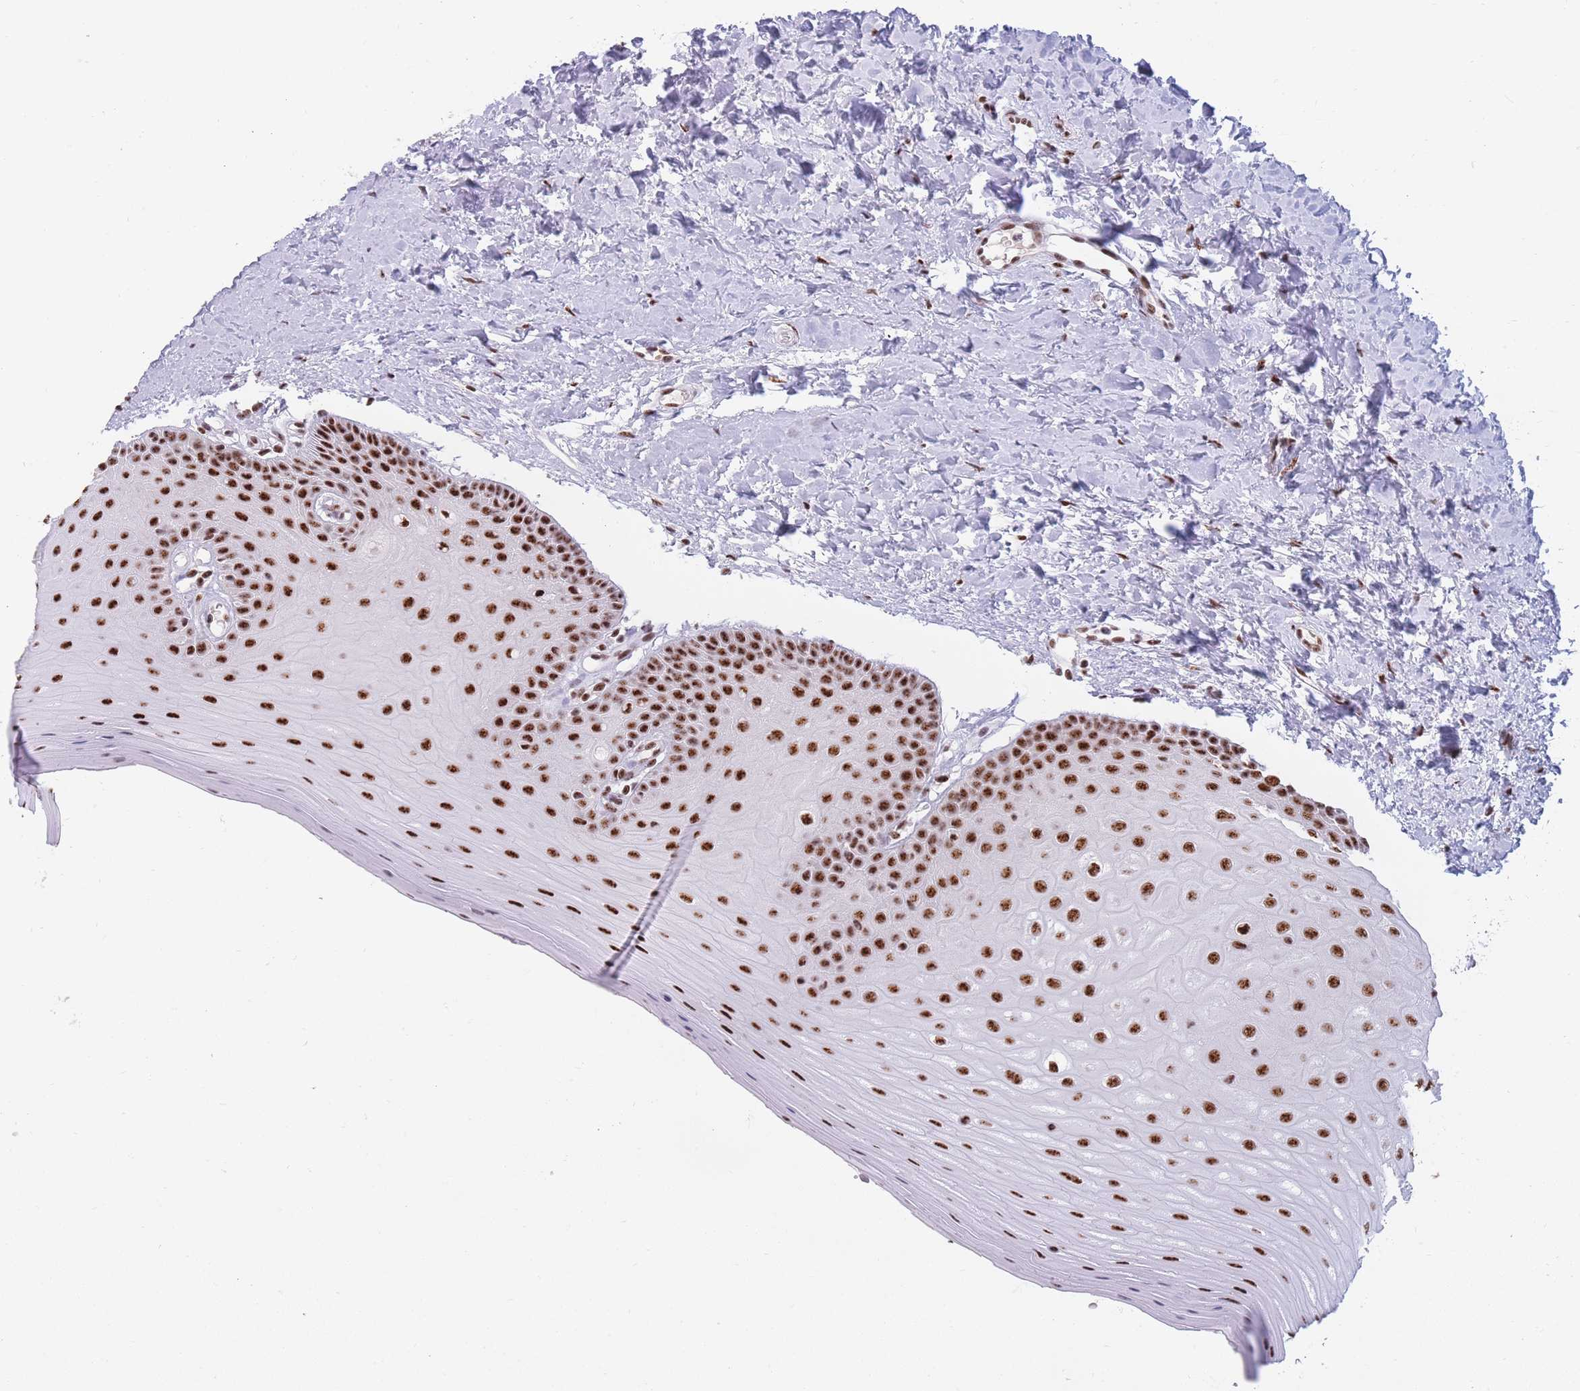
{"staining": {"intensity": "strong", "quantity": ">75%", "location": "nuclear"}, "tissue": "oral mucosa", "cell_type": "Squamous epithelial cells", "image_type": "normal", "snomed": [{"axis": "morphology", "description": "Normal tissue, NOS"}, {"axis": "topography", "description": "Oral tissue"}], "caption": "The histopathology image demonstrates immunohistochemical staining of benign oral mucosa. There is strong nuclear expression is appreciated in approximately >75% of squamous epithelial cells.", "gene": "TMEM35B", "patient": {"sex": "female", "age": 67}}